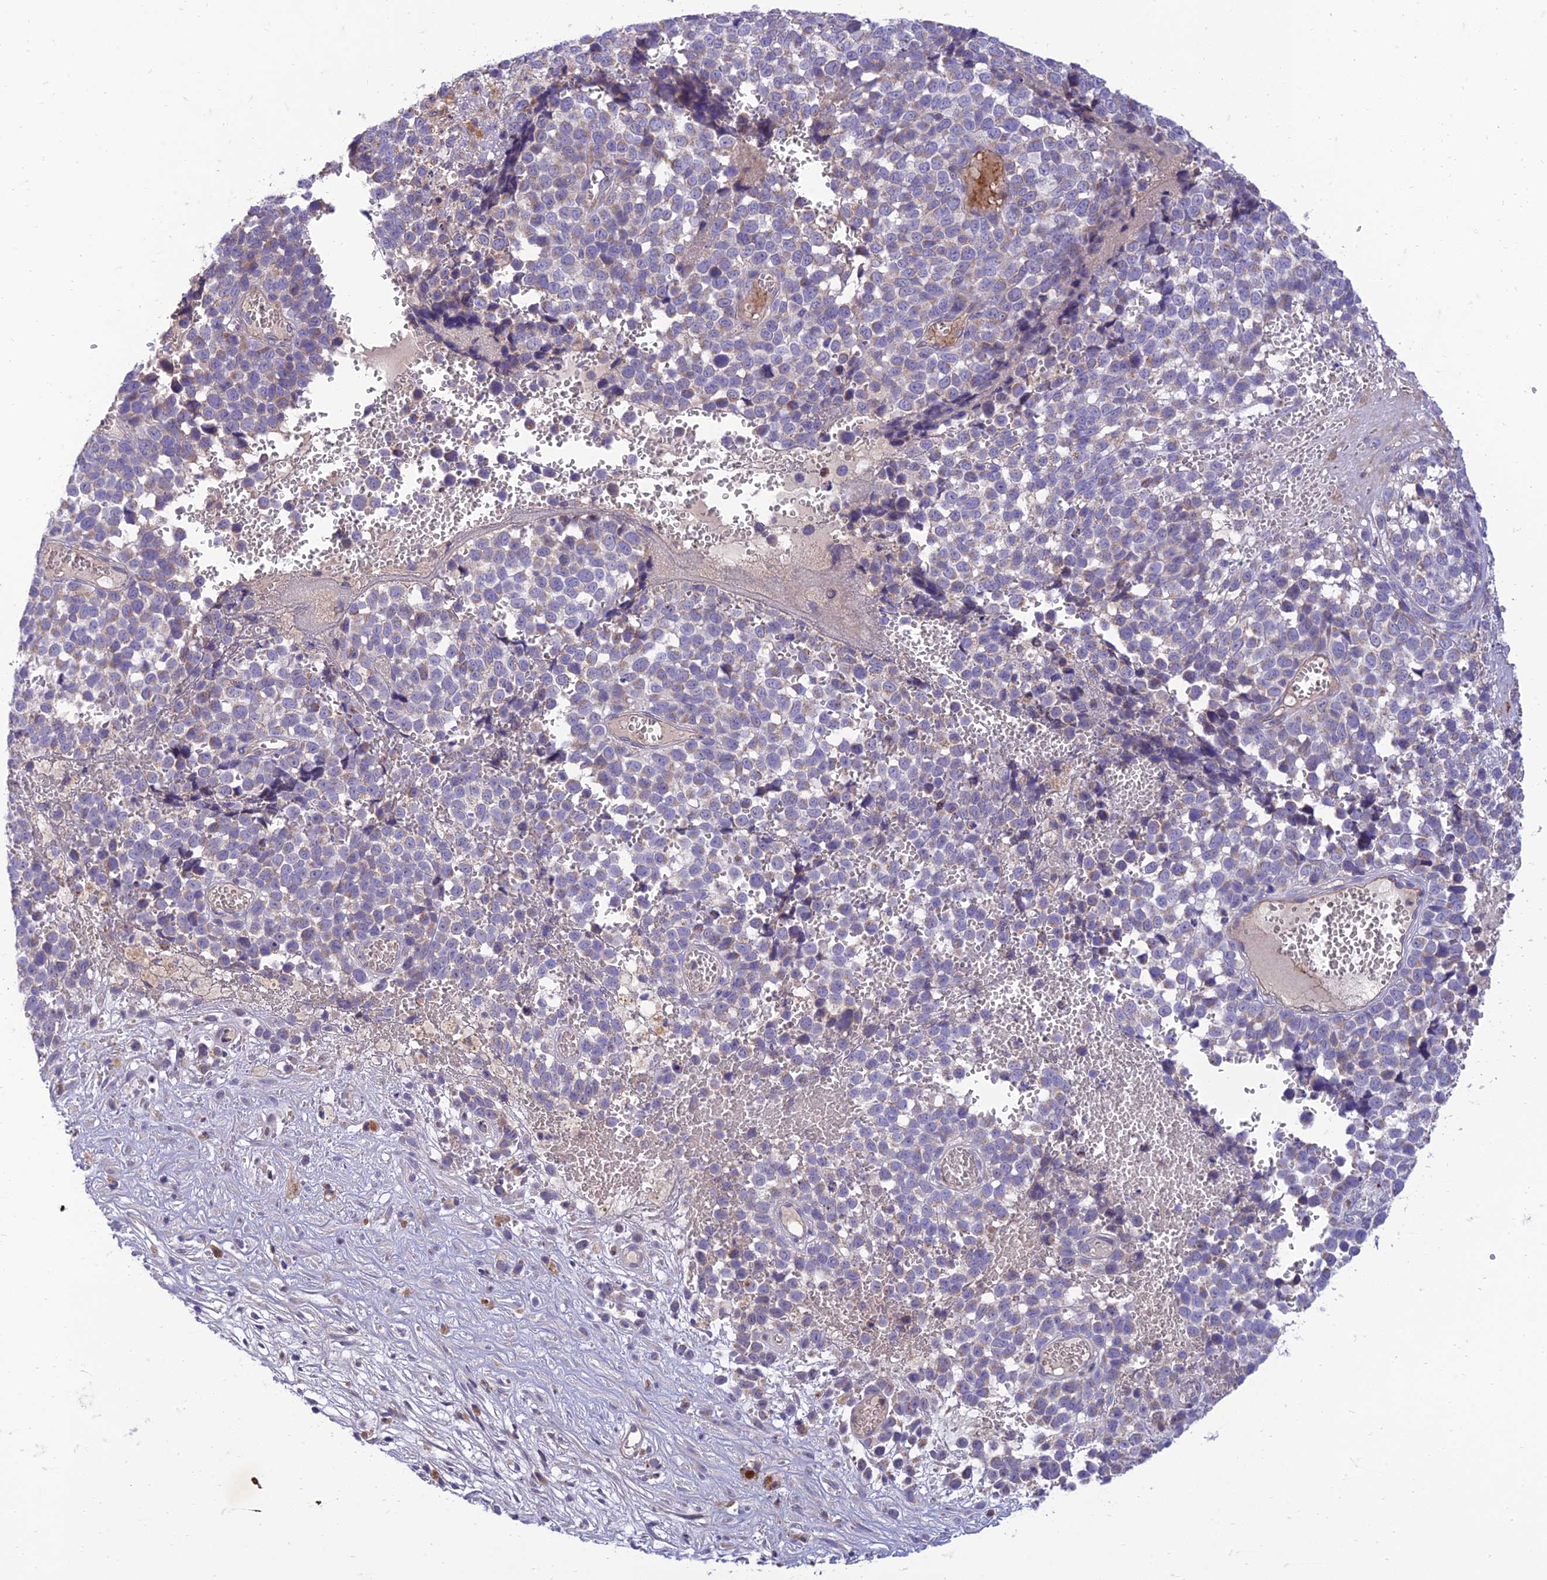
{"staining": {"intensity": "negative", "quantity": "none", "location": "none"}, "tissue": "melanoma", "cell_type": "Tumor cells", "image_type": "cancer", "snomed": [{"axis": "morphology", "description": "Malignant melanoma, NOS"}, {"axis": "topography", "description": "Nose, NOS"}], "caption": "DAB immunohistochemical staining of human melanoma shows no significant expression in tumor cells.", "gene": "IRAK3", "patient": {"sex": "female", "age": 48}}